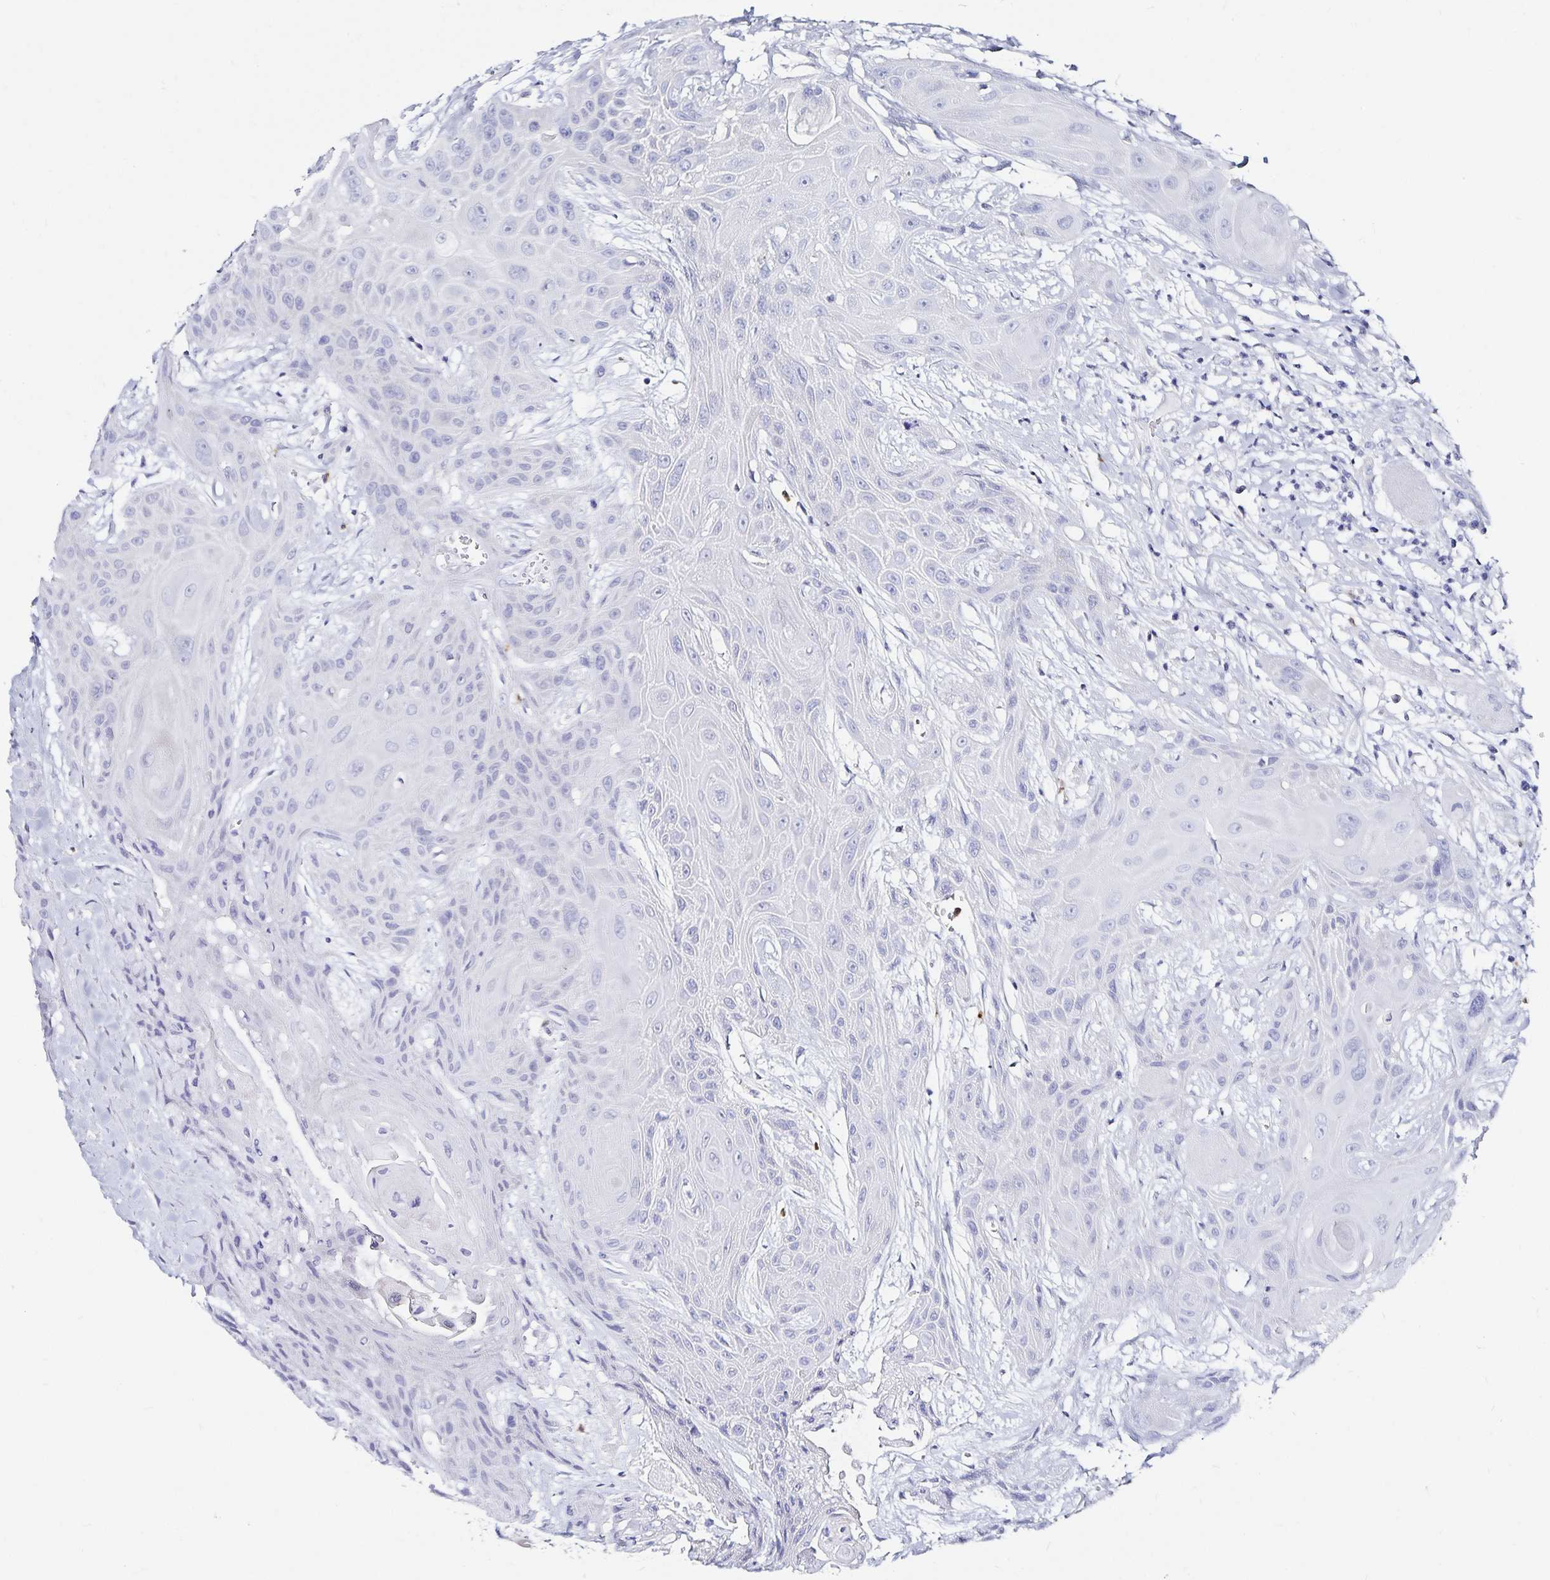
{"staining": {"intensity": "negative", "quantity": "none", "location": "none"}, "tissue": "head and neck cancer", "cell_type": "Tumor cells", "image_type": "cancer", "snomed": [{"axis": "morphology", "description": "Squamous cell carcinoma, NOS"}, {"axis": "topography", "description": "Head-Neck"}], "caption": "Head and neck cancer was stained to show a protein in brown. There is no significant expression in tumor cells.", "gene": "TNIP1", "patient": {"sex": "female", "age": 73}}